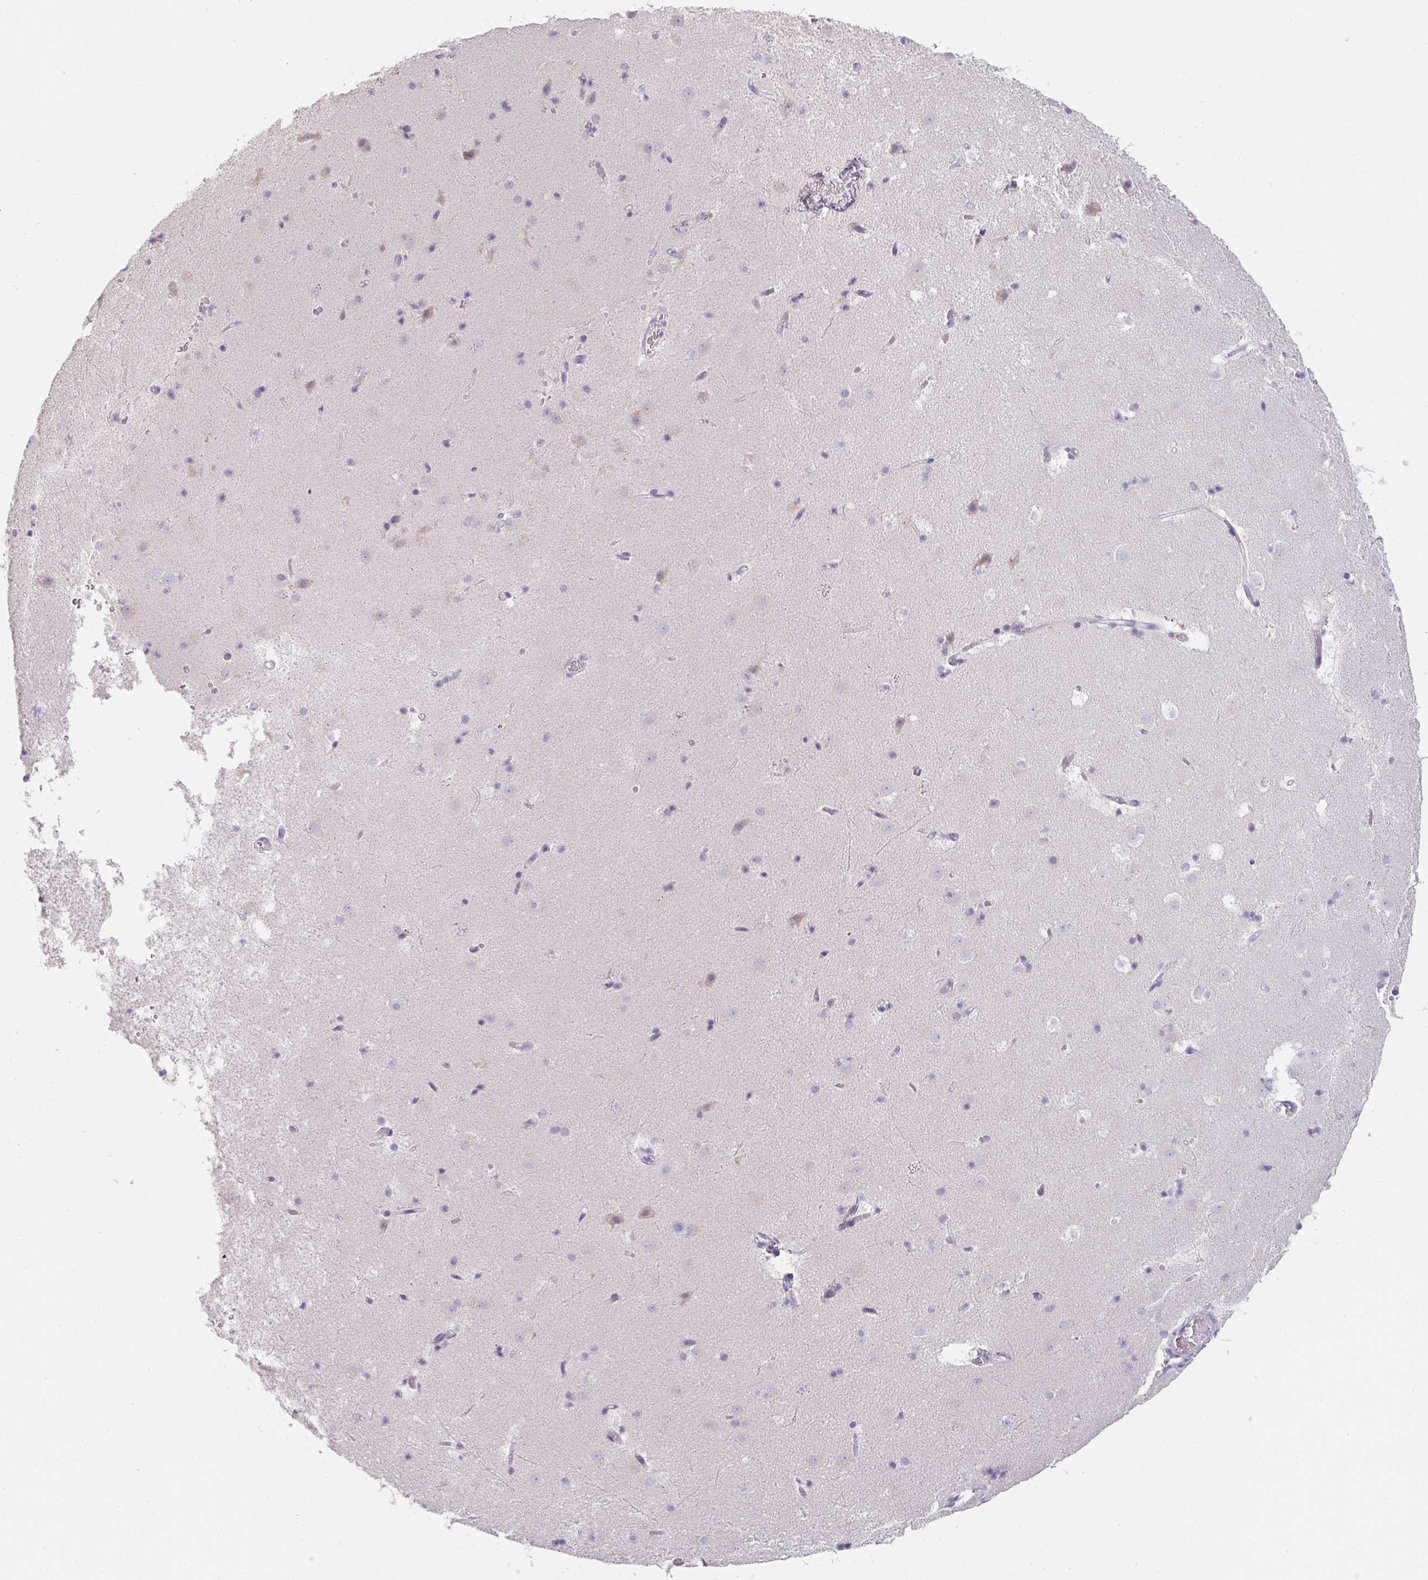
{"staining": {"intensity": "negative", "quantity": "none", "location": "none"}, "tissue": "caudate", "cell_type": "Glial cells", "image_type": "normal", "snomed": [{"axis": "morphology", "description": "Normal tissue, NOS"}, {"axis": "topography", "description": "Lateral ventricle wall"}], "caption": "Immunohistochemical staining of normal human caudate reveals no significant positivity in glial cells. Brightfield microscopy of immunohistochemistry (IHC) stained with DAB (3,3'-diaminobenzidine) (brown) and hematoxylin (blue), captured at high magnification.", "gene": "ZNF215", "patient": {"sex": "male", "age": 37}}